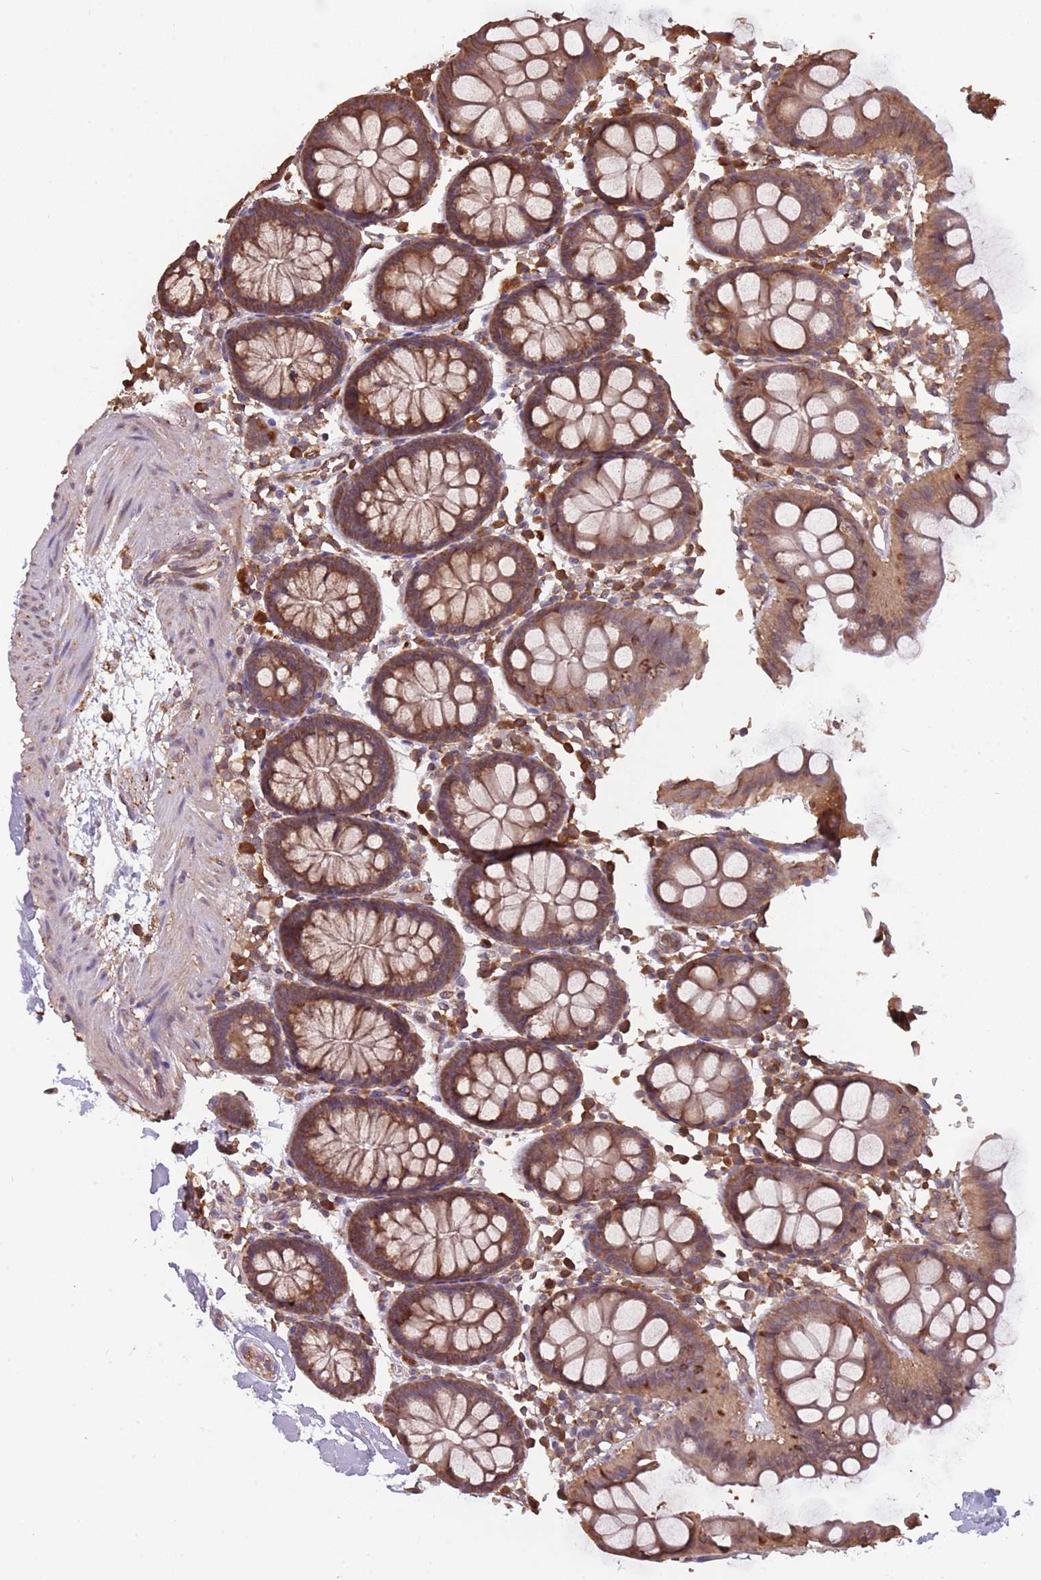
{"staining": {"intensity": "moderate", "quantity": ">75%", "location": "cytoplasmic/membranous"}, "tissue": "colon", "cell_type": "Endothelial cells", "image_type": "normal", "snomed": [{"axis": "morphology", "description": "Normal tissue, NOS"}, {"axis": "topography", "description": "Colon"}], "caption": "Protein staining of unremarkable colon displays moderate cytoplasmic/membranous positivity in about >75% of endothelial cells. (DAB = brown stain, brightfield microscopy at high magnification).", "gene": "COG4", "patient": {"sex": "male", "age": 75}}